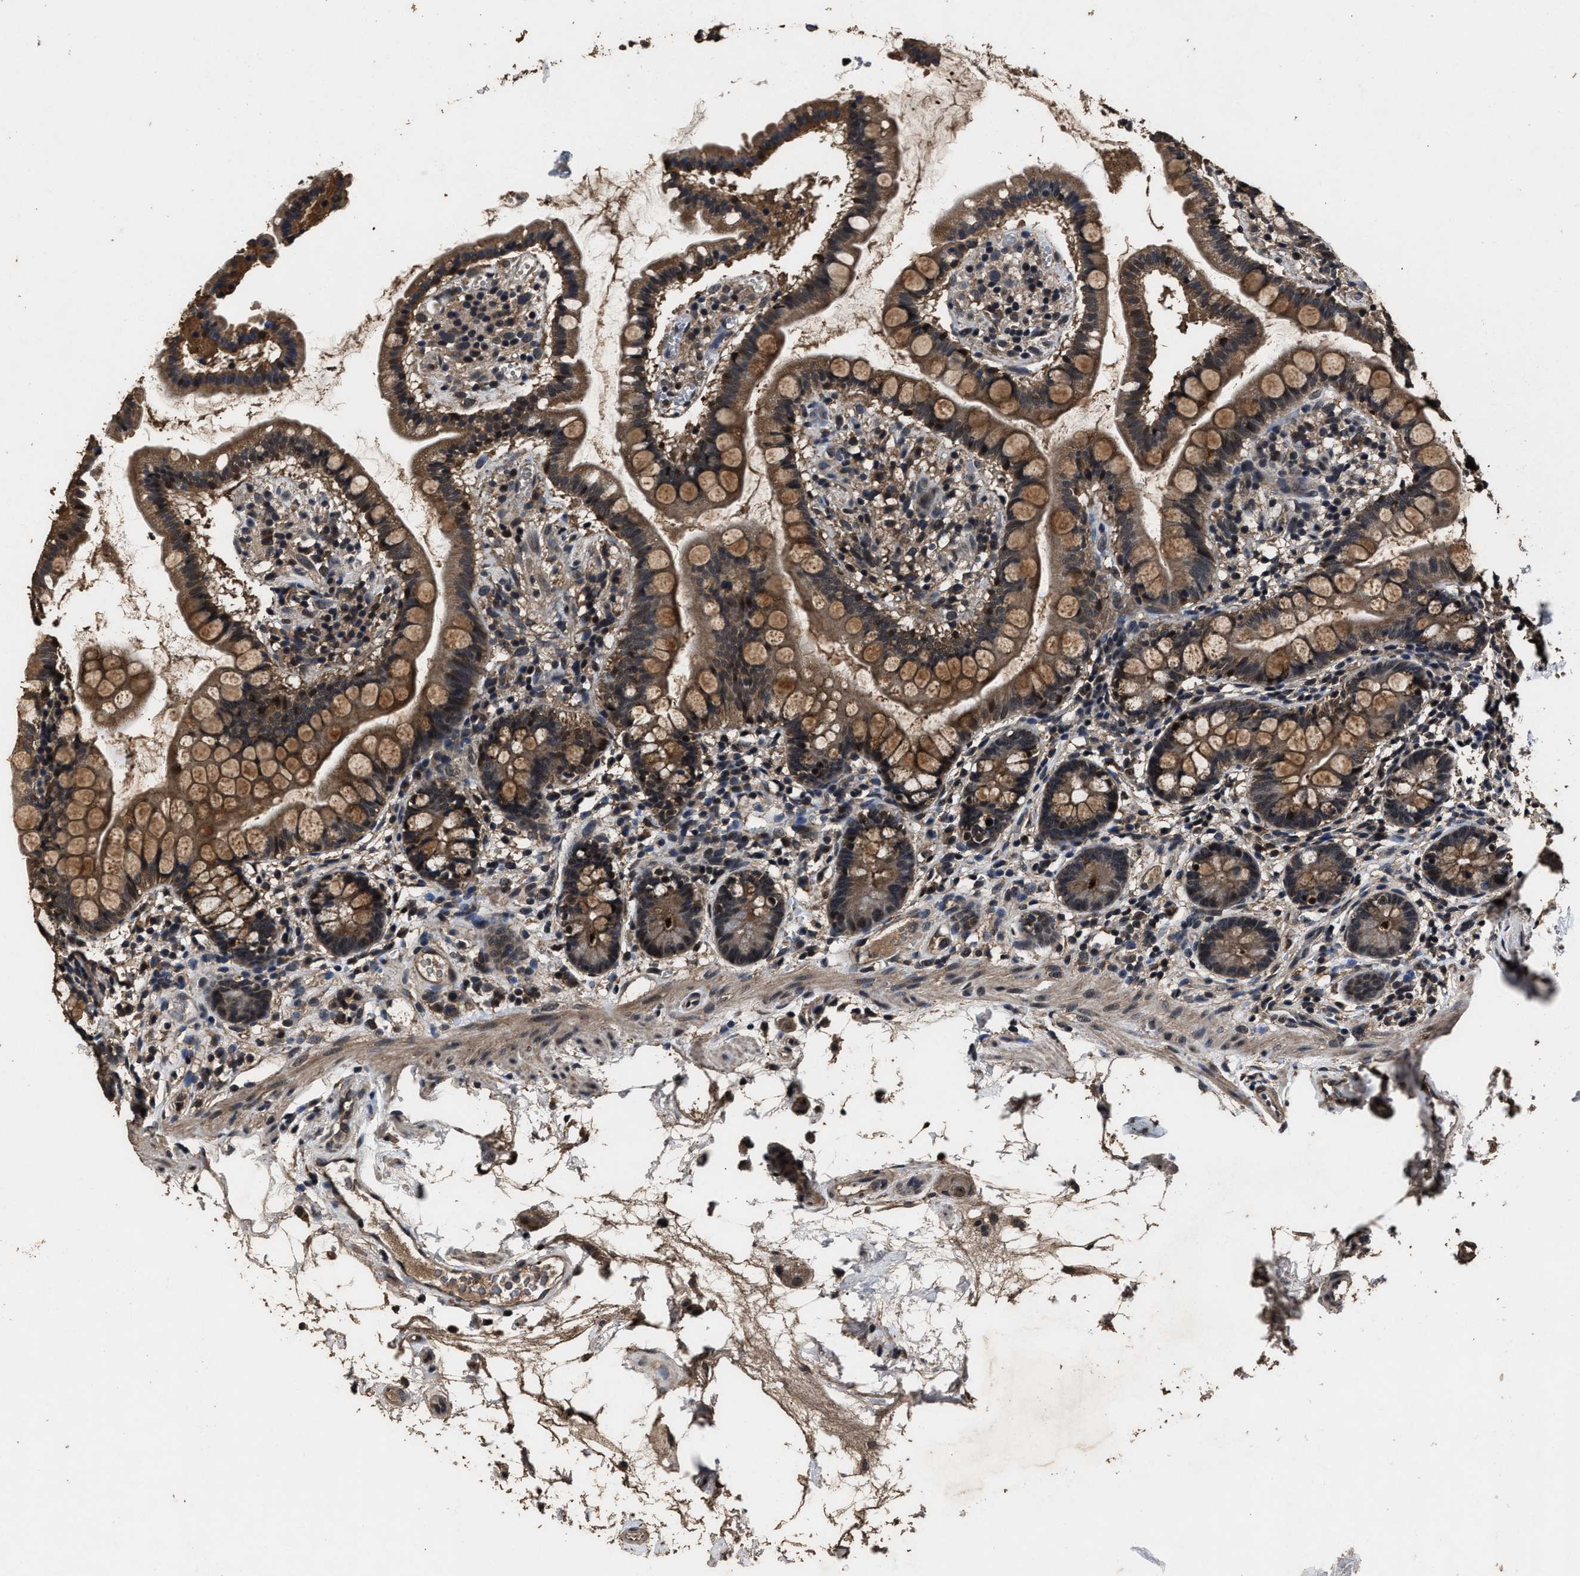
{"staining": {"intensity": "moderate", "quantity": ">75%", "location": "cytoplasmic/membranous"}, "tissue": "small intestine", "cell_type": "Glandular cells", "image_type": "normal", "snomed": [{"axis": "morphology", "description": "Normal tissue, NOS"}, {"axis": "topography", "description": "Small intestine"}], "caption": "Moderate cytoplasmic/membranous protein staining is seen in approximately >75% of glandular cells in small intestine.", "gene": "RSBN1L", "patient": {"sex": "female", "age": 84}}